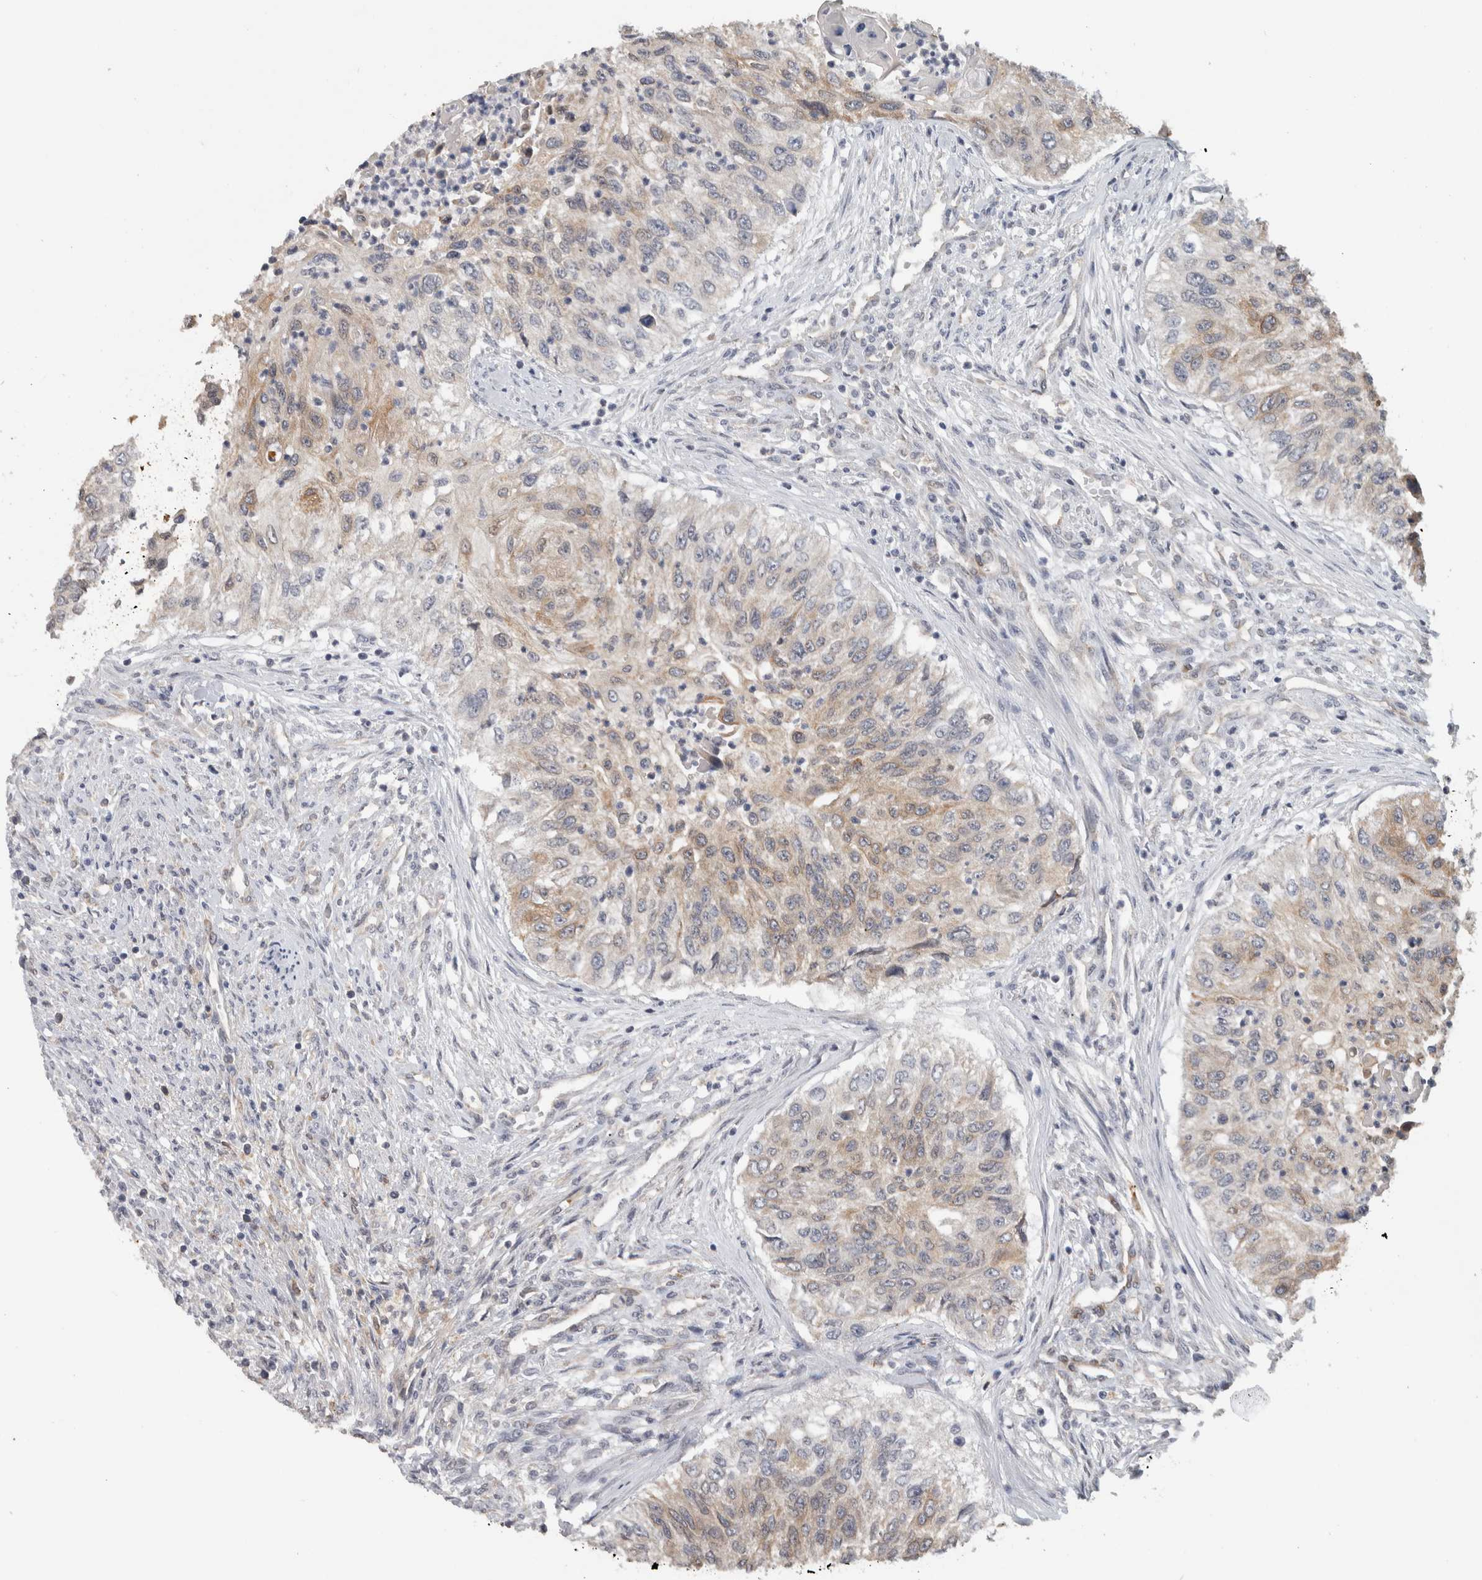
{"staining": {"intensity": "moderate", "quantity": "<25%", "location": "cytoplasmic/membranous"}, "tissue": "urothelial cancer", "cell_type": "Tumor cells", "image_type": "cancer", "snomed": [{"axis": "morphology", "description": "Urothelial carcinoma, High grade"}, {"axis": "topography", "description": "Urinary bladder"}], "caption": "High-power microscopy captured an IHC photomicrograph of urothelial cancer, revealing moderate cytoplasmic/membranous positivity in approximately <25% of tumor cells. The staining was performed using DAB, with brown indicating positive protein expression. Nuclei are stained blue with hematoxylin.", "gene": "PRXL2A", "patient": {"sex": "female", "age": 60}}